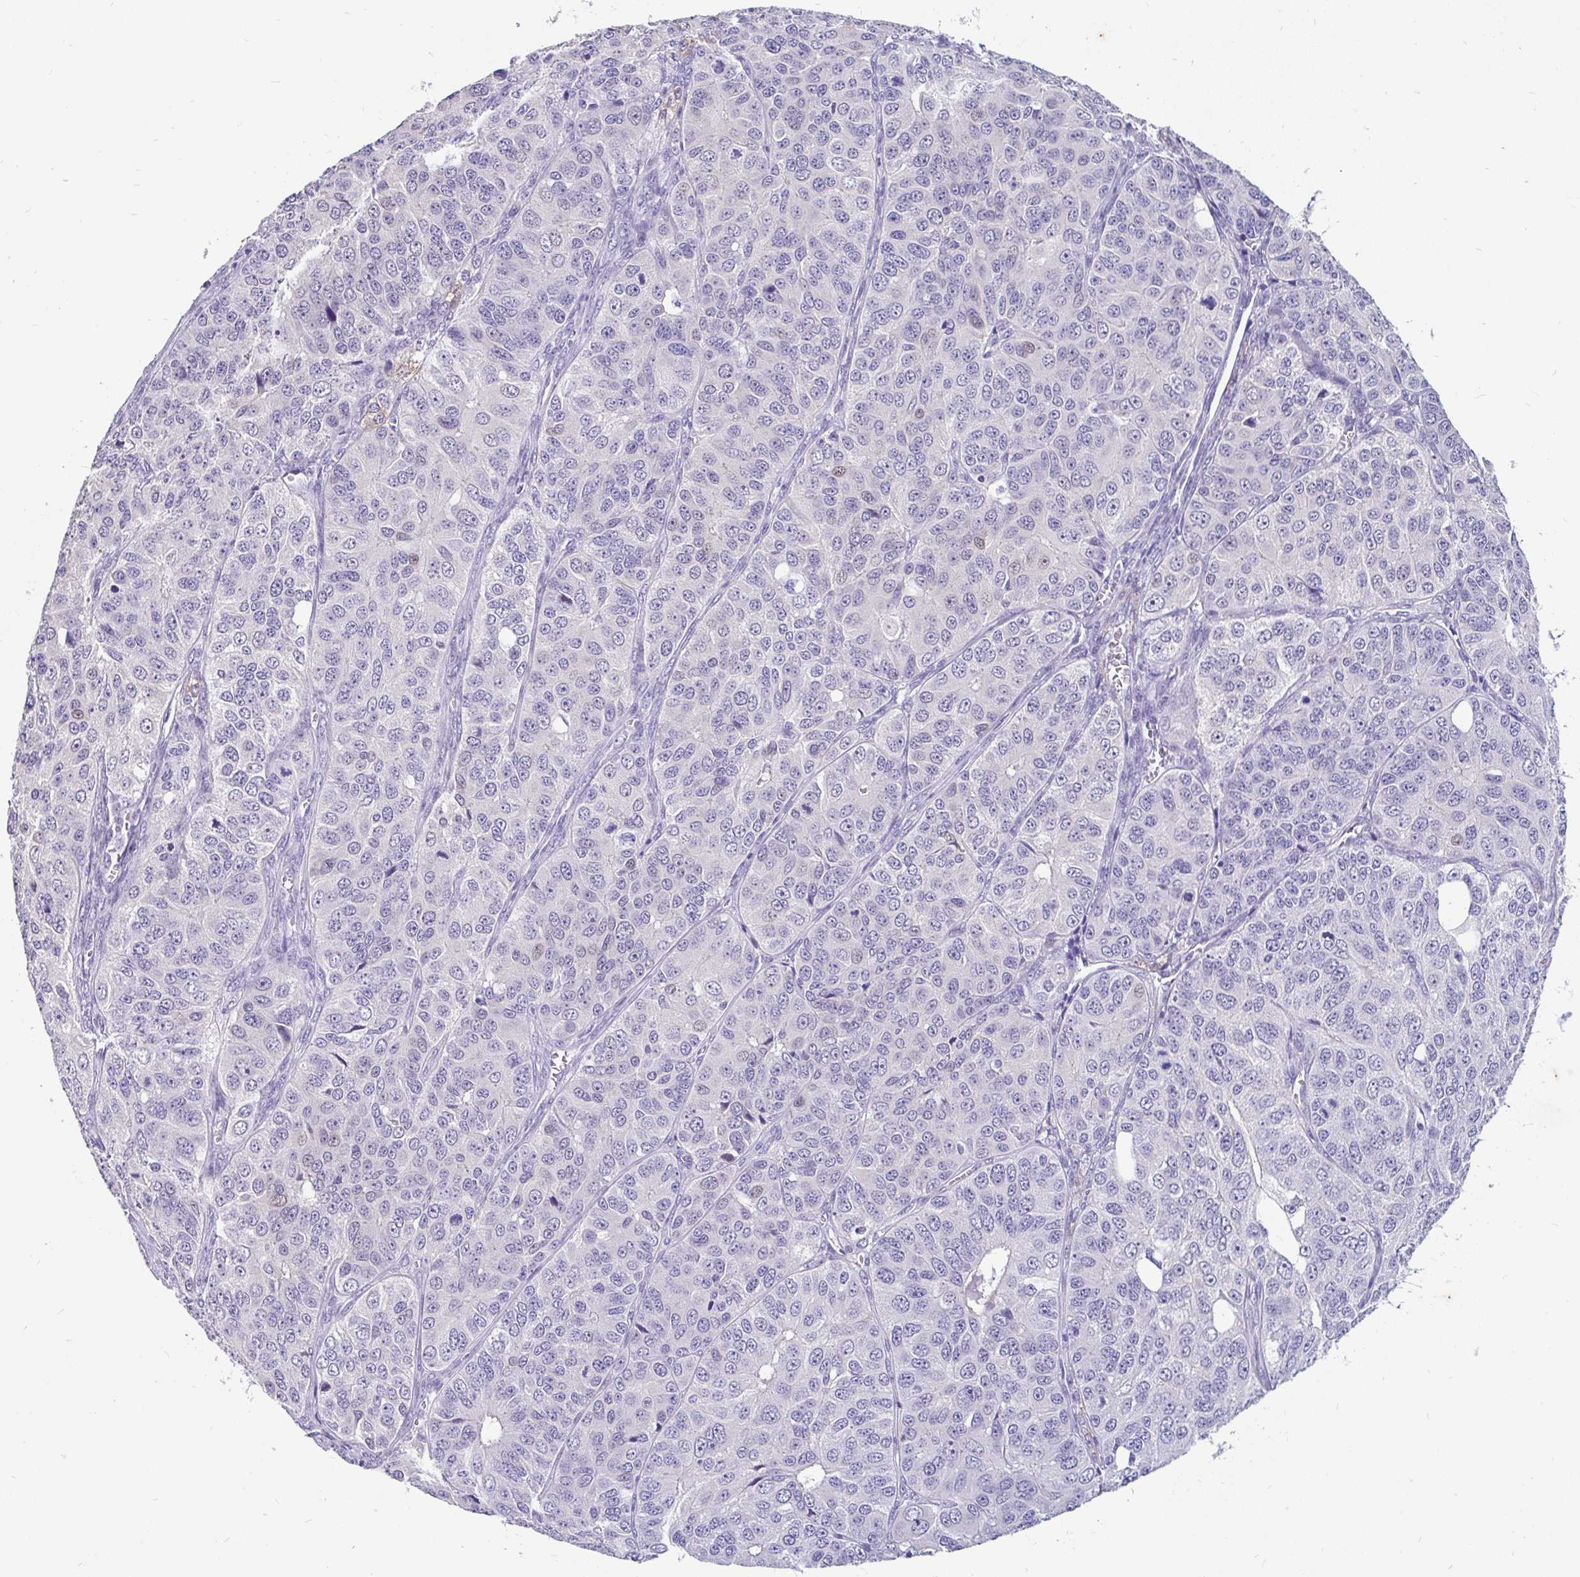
{"staining": {"intensity": "negative", "quantity": "none", "location": "none"}, "tissue": "ovarian cancer", "cell_type": "Tumor cells", "image_type": "cancer", "snomed": [{"axis": "morphology", "description": "Carcinoma, endometroid"}, {"axis": "topography", "description": "Ovary"}], "caption": "This is an immunohistochemistry (IHC) histopathology image of ovarian cancer (endometroid carcinoma). There is no staining in tumor cells.", "gene": "EML5", "patient": {"sex": "female", "age": 51}}